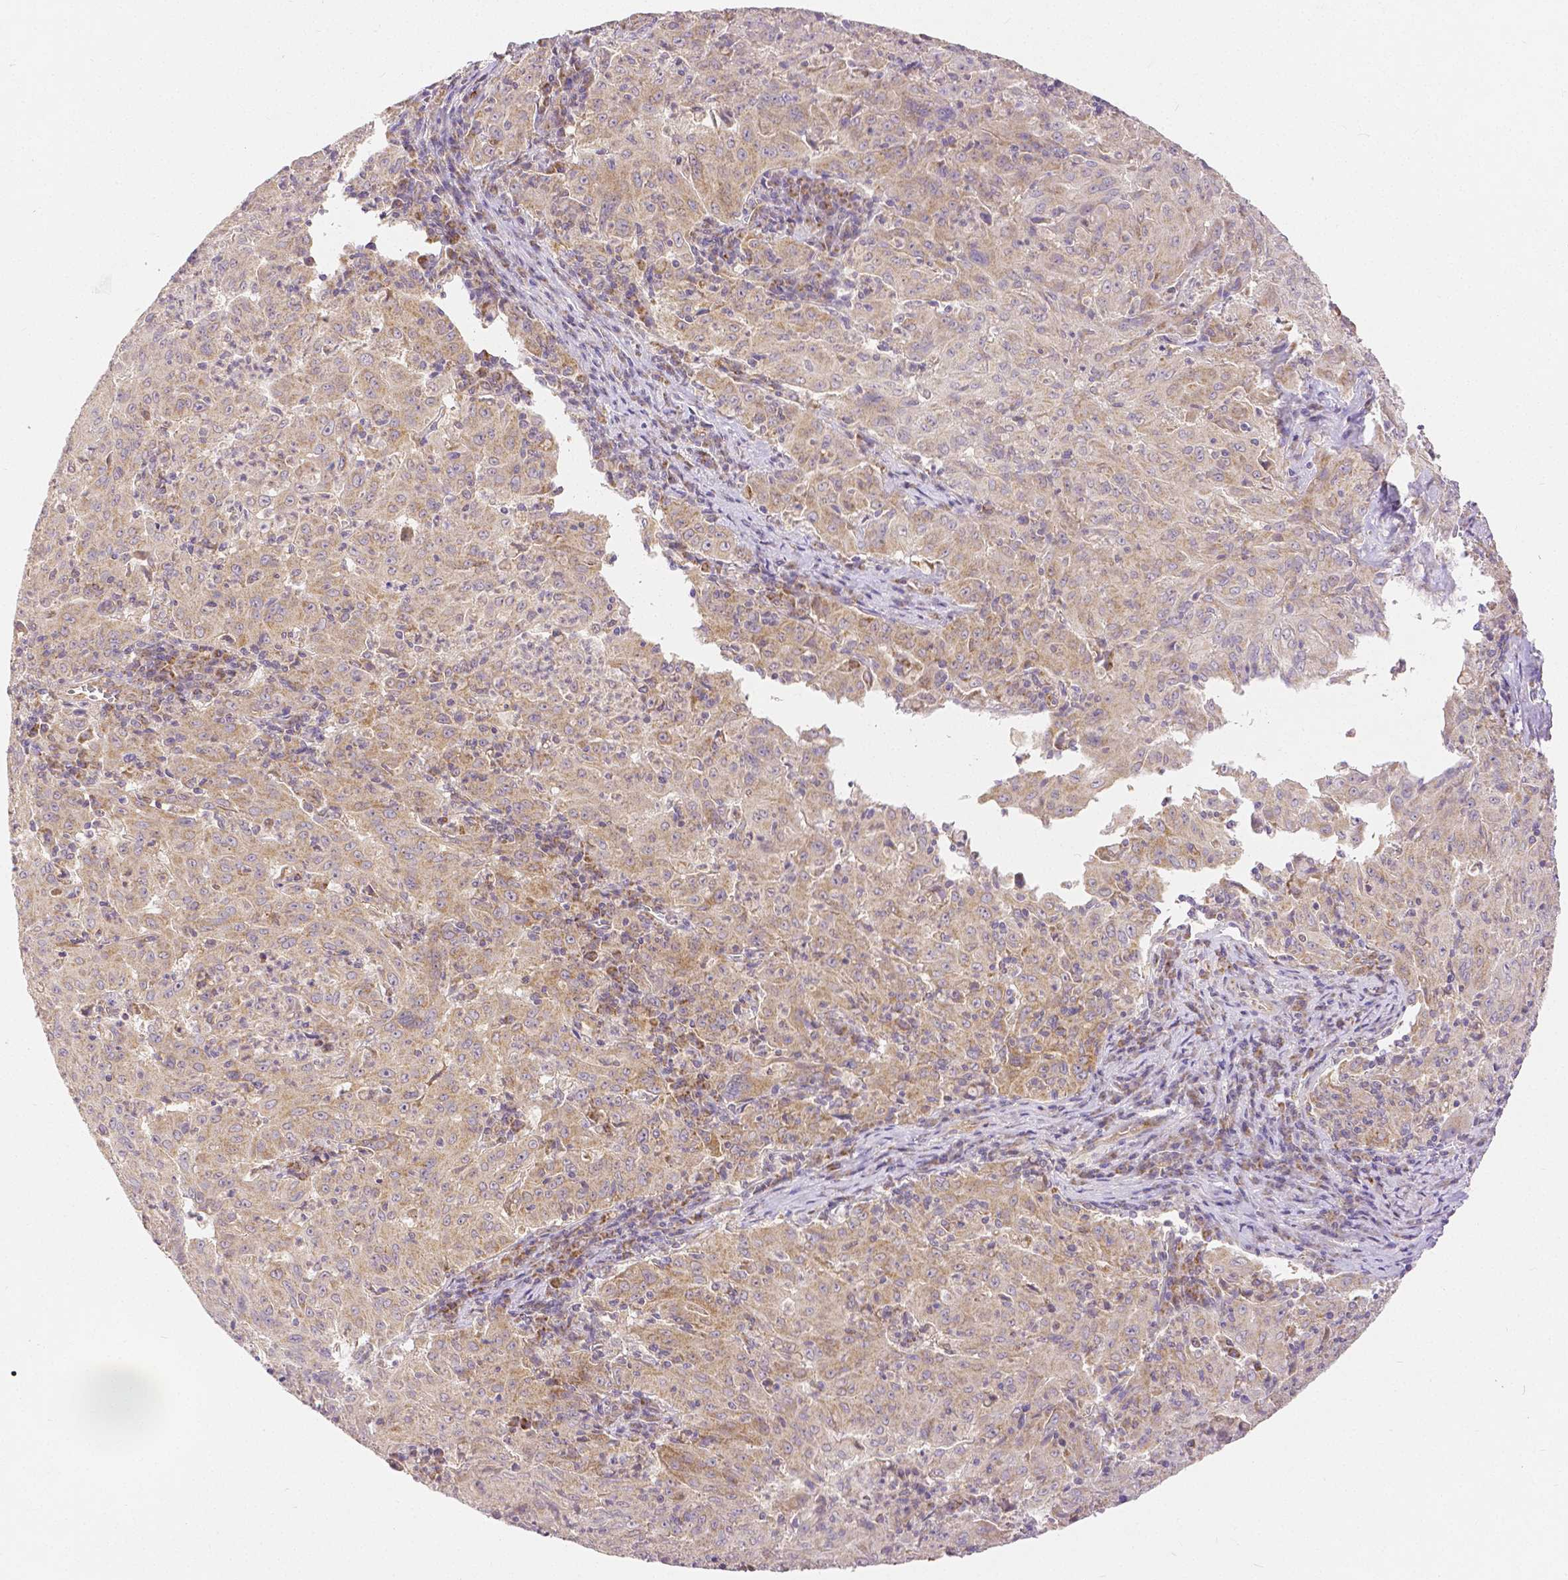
{"staining": {"intensity": "weak", "quantity": "<25%", "location": "cytoplasmic/membranous"}, "tissue": "pancreatic cancer", "cell_type": "Tumor cells", "image_type": "cancer", "snomed": [{"axis": "morphology", "description": "Adenocarcinoma, NOS"}, {"axis": "topography", "description": "Pancreas"}], "caption": "High magnification brightfield microscopy of pancreatic adenocarcinoma stained with DAB (brown) and counterstained with hematoxylin (blue): tumor cells show no significant expression.", "gene": "RHOT1", "patient": {"sex": "male", "age": 63}}